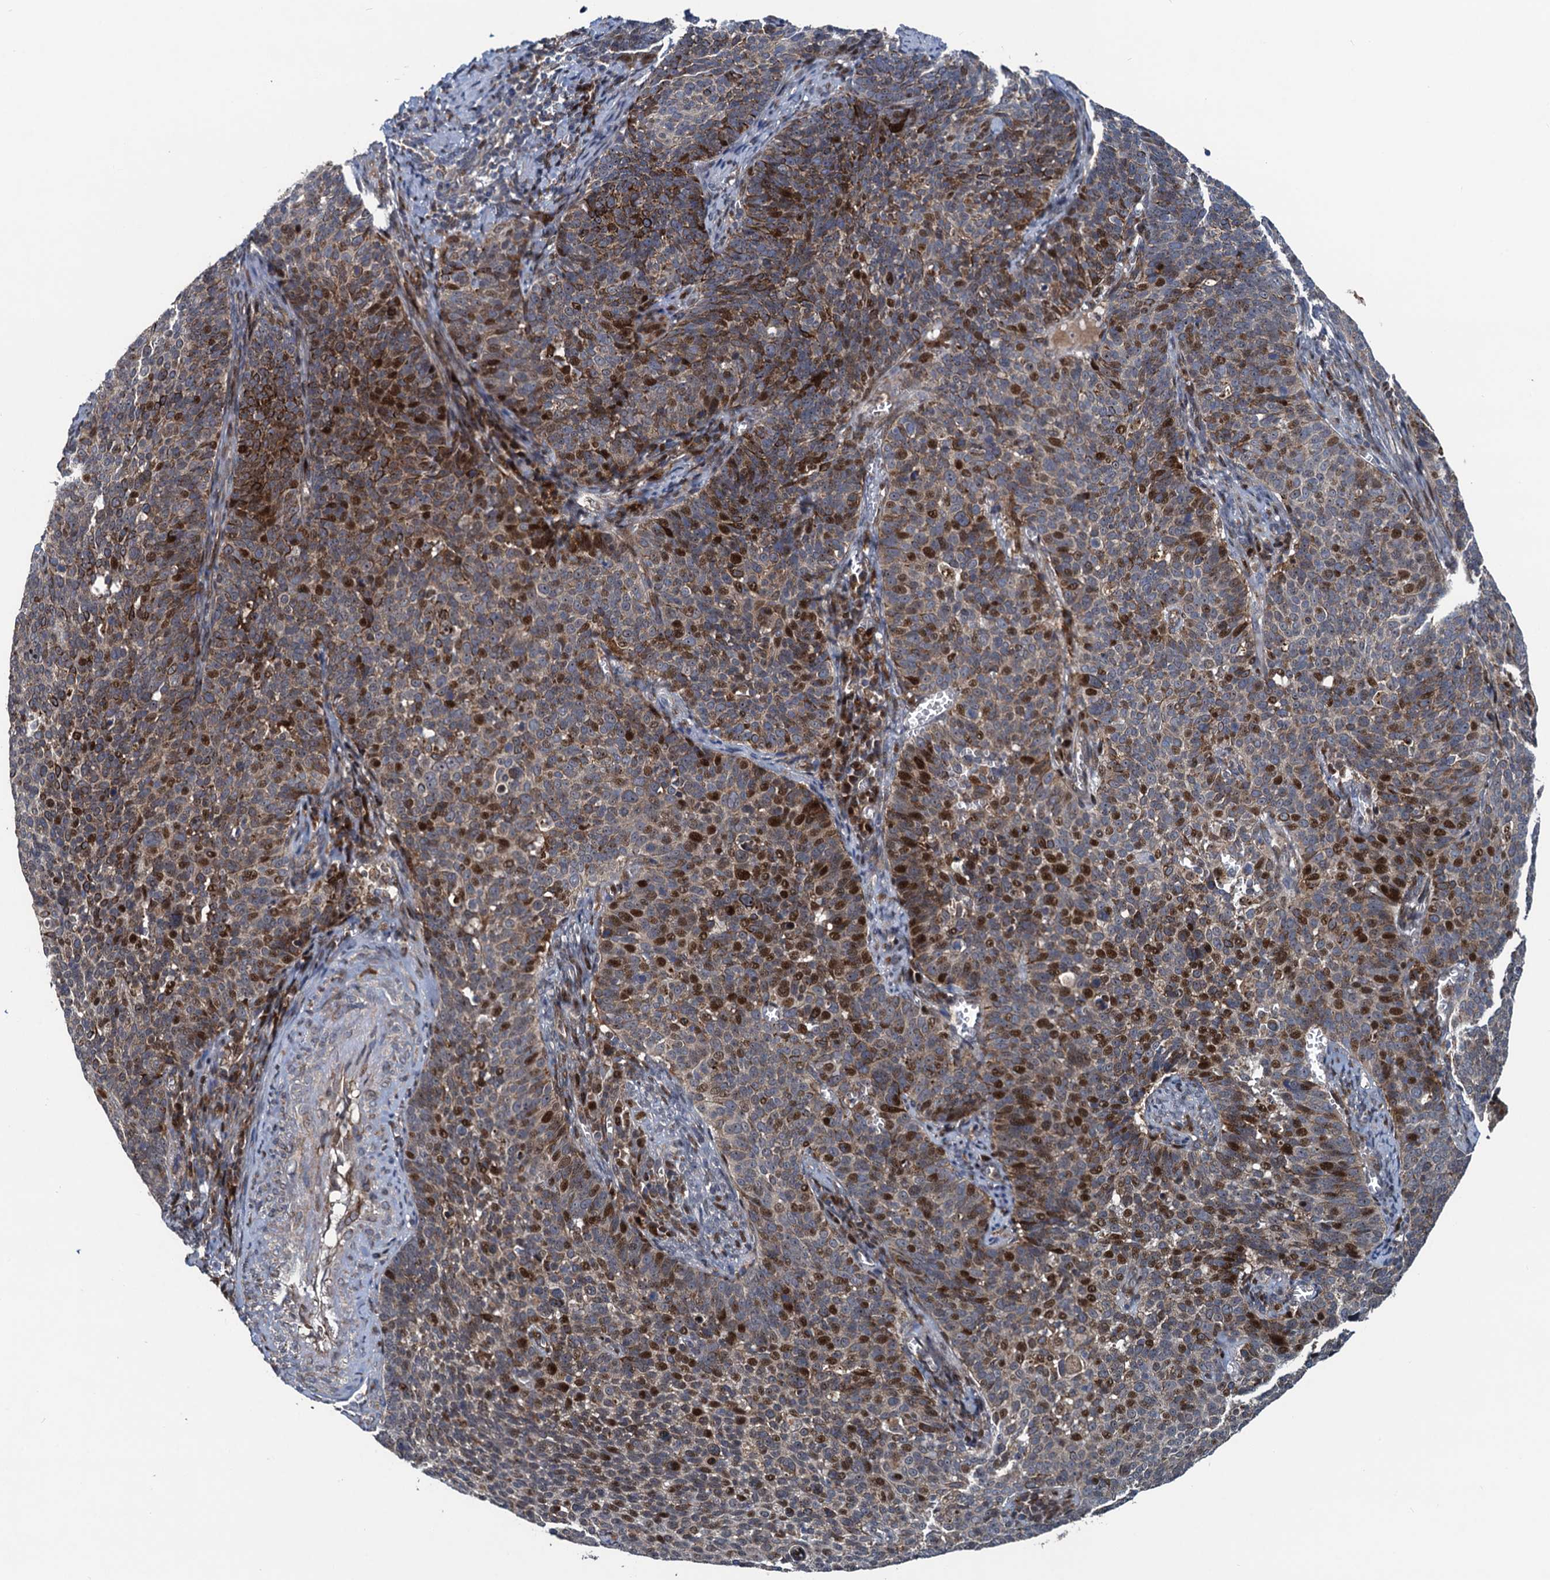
{"staining": {"intensity": "moderate", "quantity": ">75%", "location": "cytoplasmic/membranous,nuclear"}, "tissue": "cervical cancer", "cell_type": "Tumor cells", "image_type": "cancer", "snomed": [{"axis": "morphology", "description": "Normal tissue, NOS"}, {"axis": "morphology", "description": "Squamous cell carcinoma, NOS"}, {"axis": "topography", "description": "Cervix"}], "caption": "Tumor cells show medium levels of moderate cytoplasmic/membranous and nuclear positivity in about >75% of cells in cervical cancer (squamous cell carcinoma).", "gene": "ATOSA", "patient": {"sex": "female", "age": 39}}